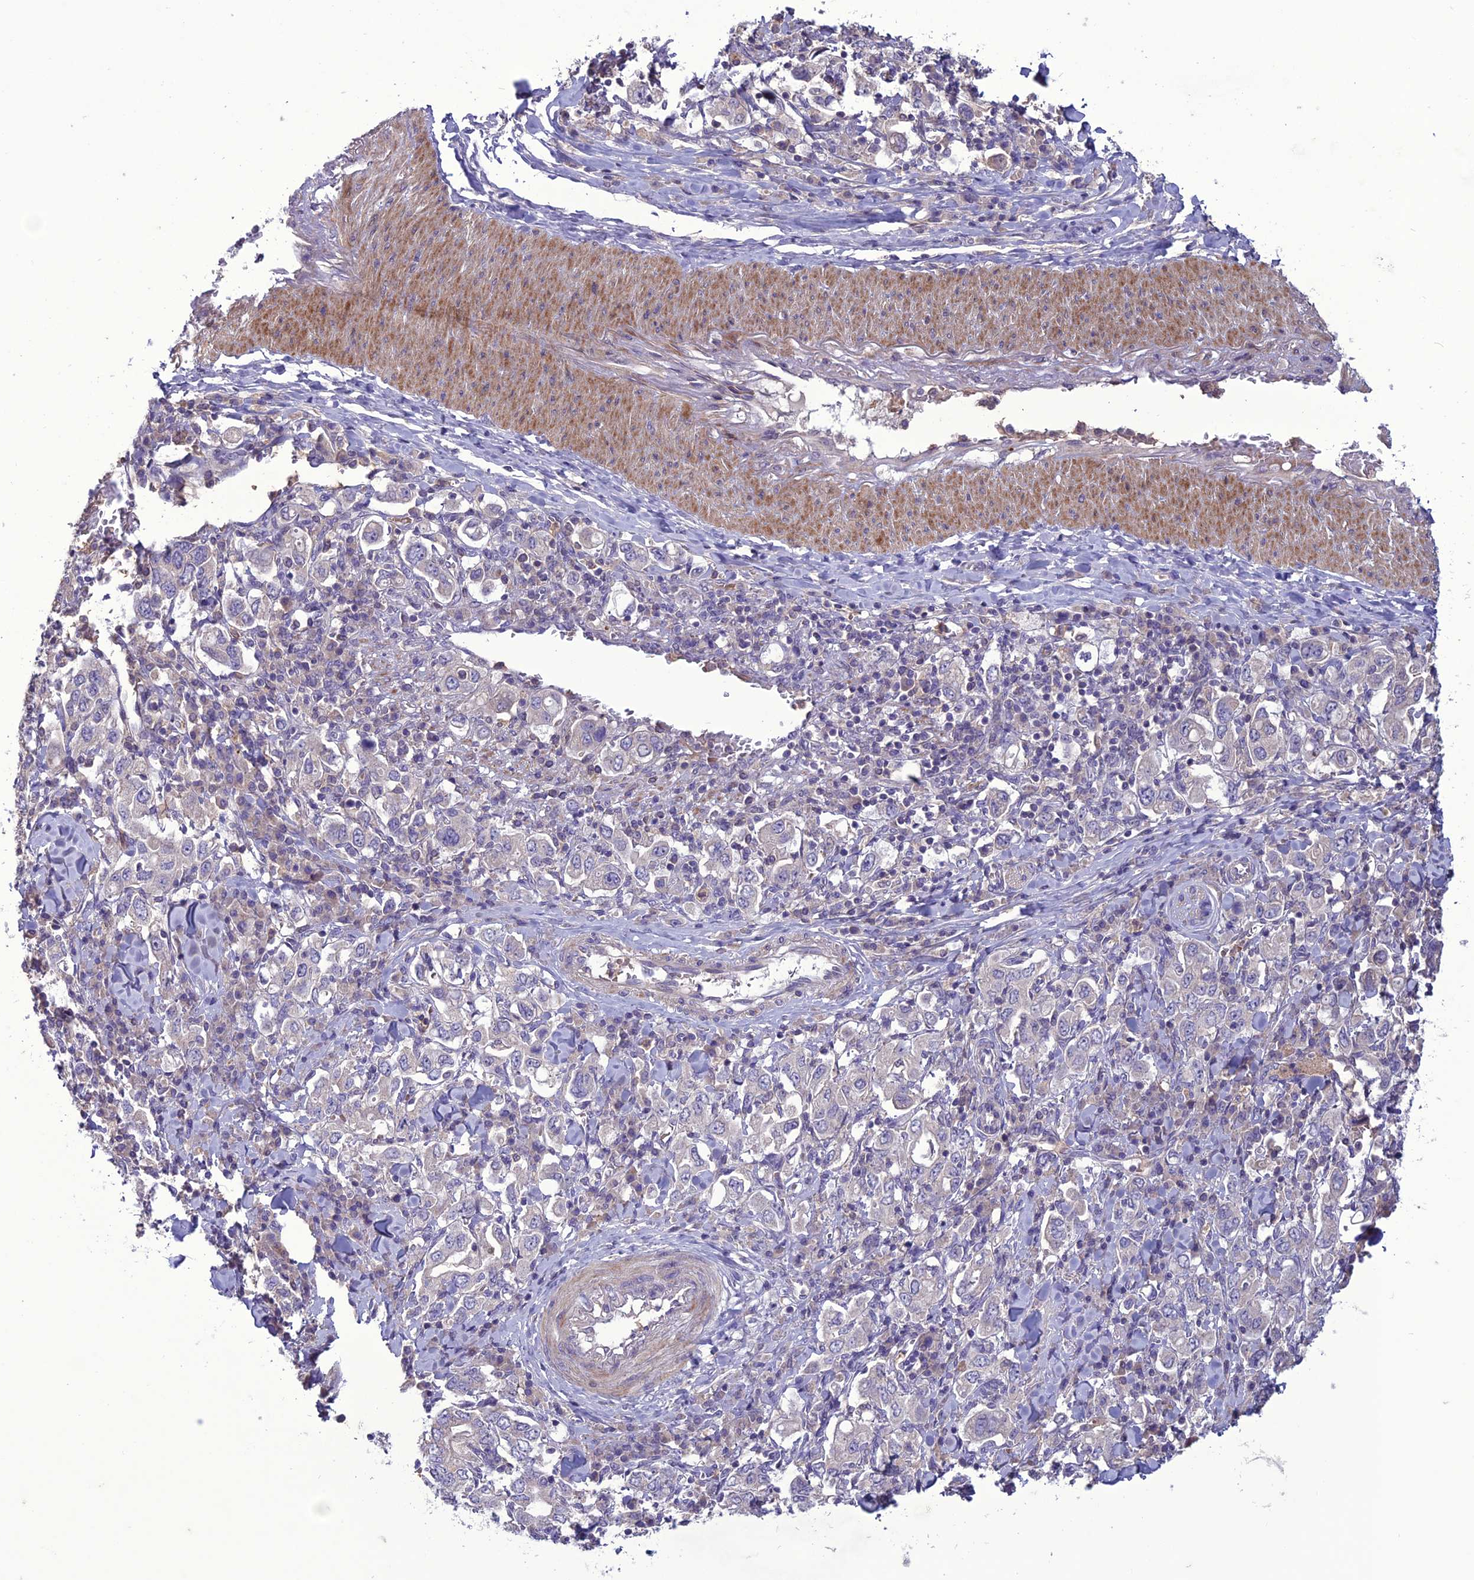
{"staining": {"intensity": "negative", "quantity": "none", "location": "none"}, "tissue": "stomach cancer", "cell_type": "Tumor cells", "image_type": "cancer", "snomed": [{"axis": "morphology", "description": "Adenocarcinoma, NOS"}, {"axis": "topography", "description": "Stomach, upper"}], "caption": "The histopathology image shows no staining of tumor cells in adenocarcinoma (stomach).", "gene": "C2orf76", "patient": {"sex": "male", "age": 62}}